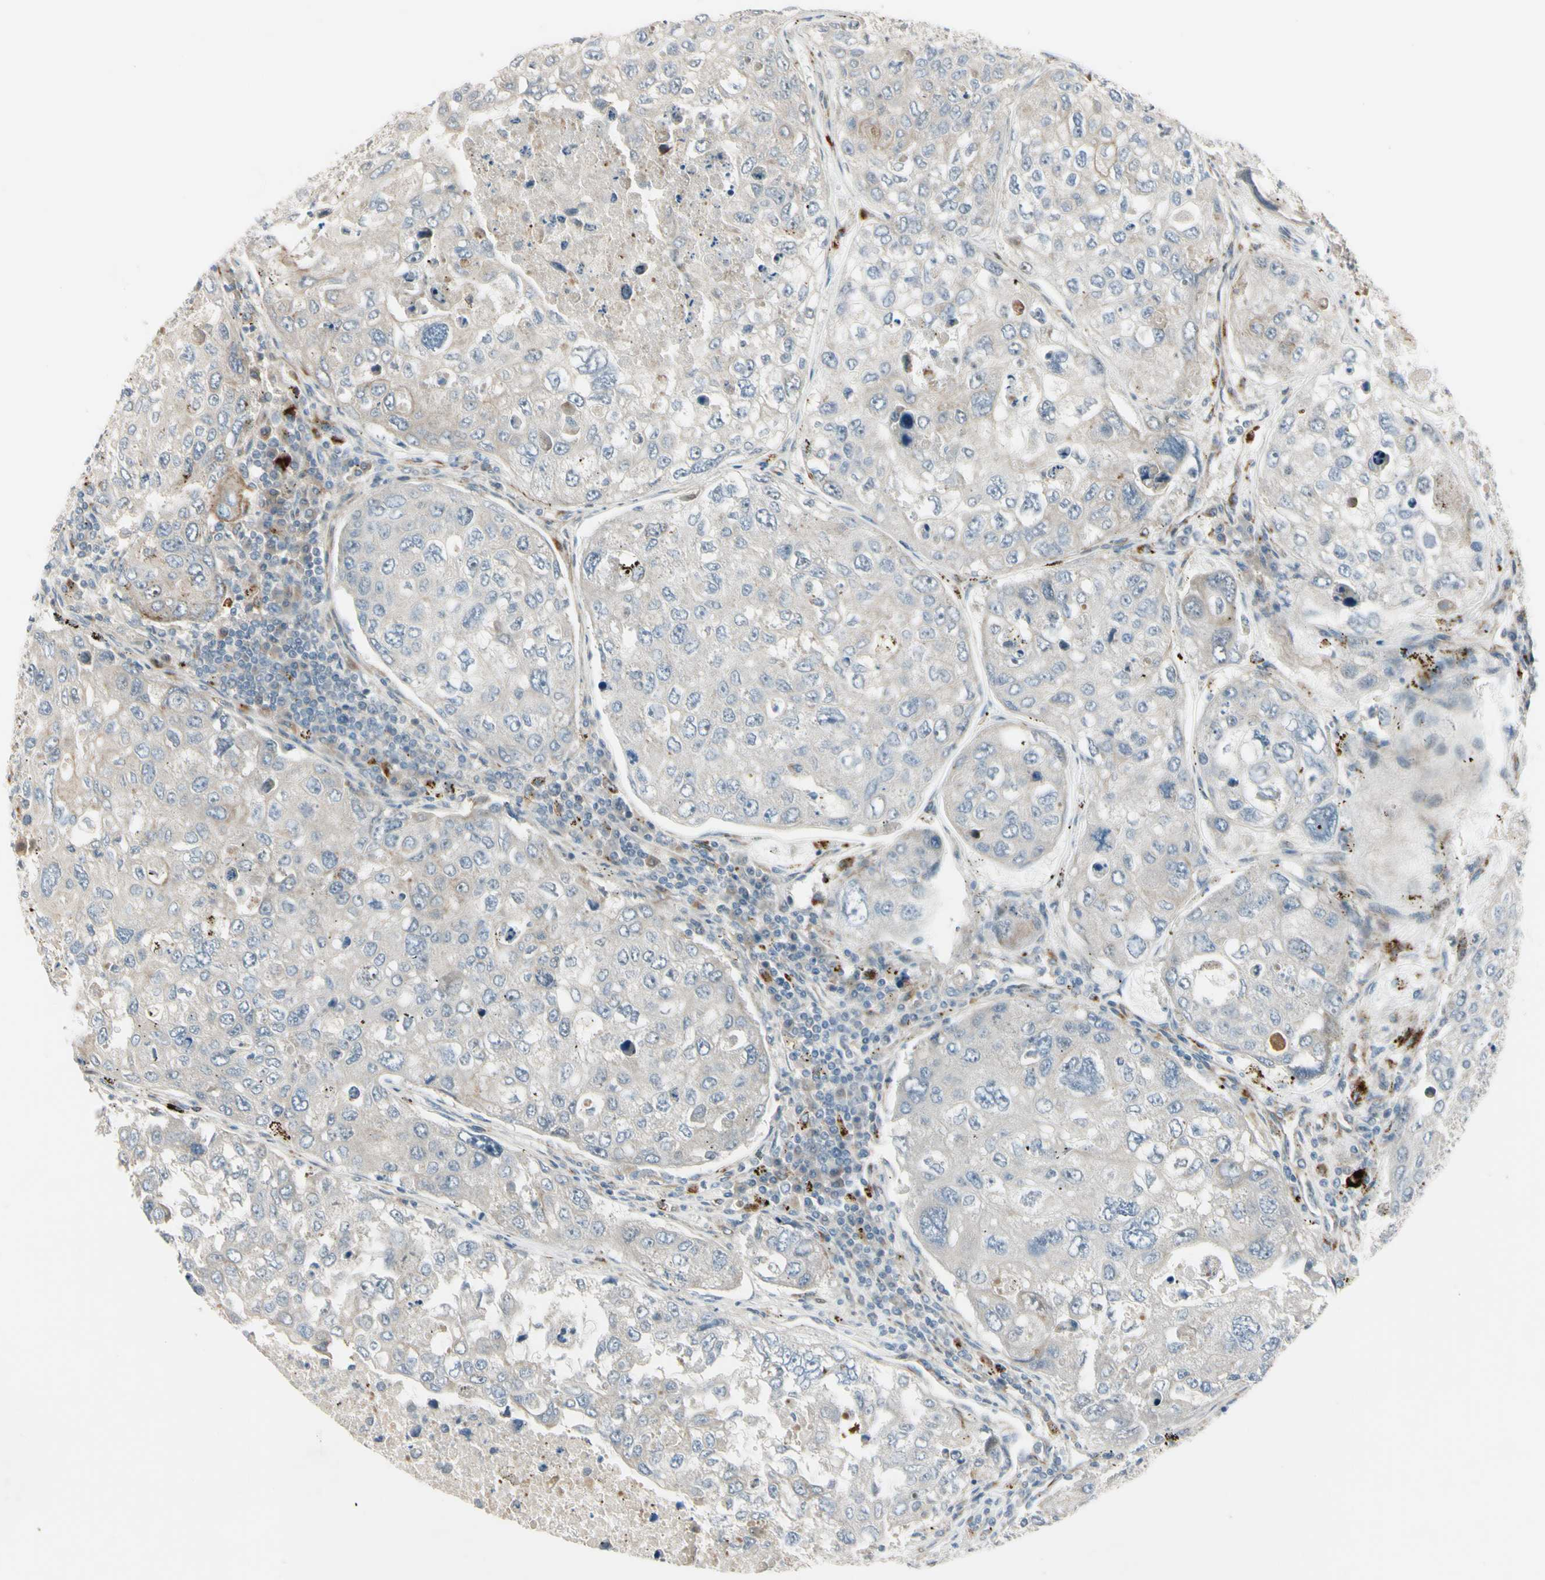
{"staining": {"intensity": "negative", "quantity": "none", "location": "none"}, "tissue": "urothelial cancer", "cell_type": "Tumor cells", "image_type": "cancer", "snomed": [{"axis": "morphology", "description": "Urothelial carcinoma, High grade"}, {"axis": "topography", "description": "Lymph node"}, {"axis": "topography", "description": "Urinary bladder"}], "caption": "This is a photomicrograph of immunohistochemistry staining of urothelial cancer, which shows no staining in tumor cells.", "gene": "NDFIP1", "patient": {"sex": "male", "age": 51}}